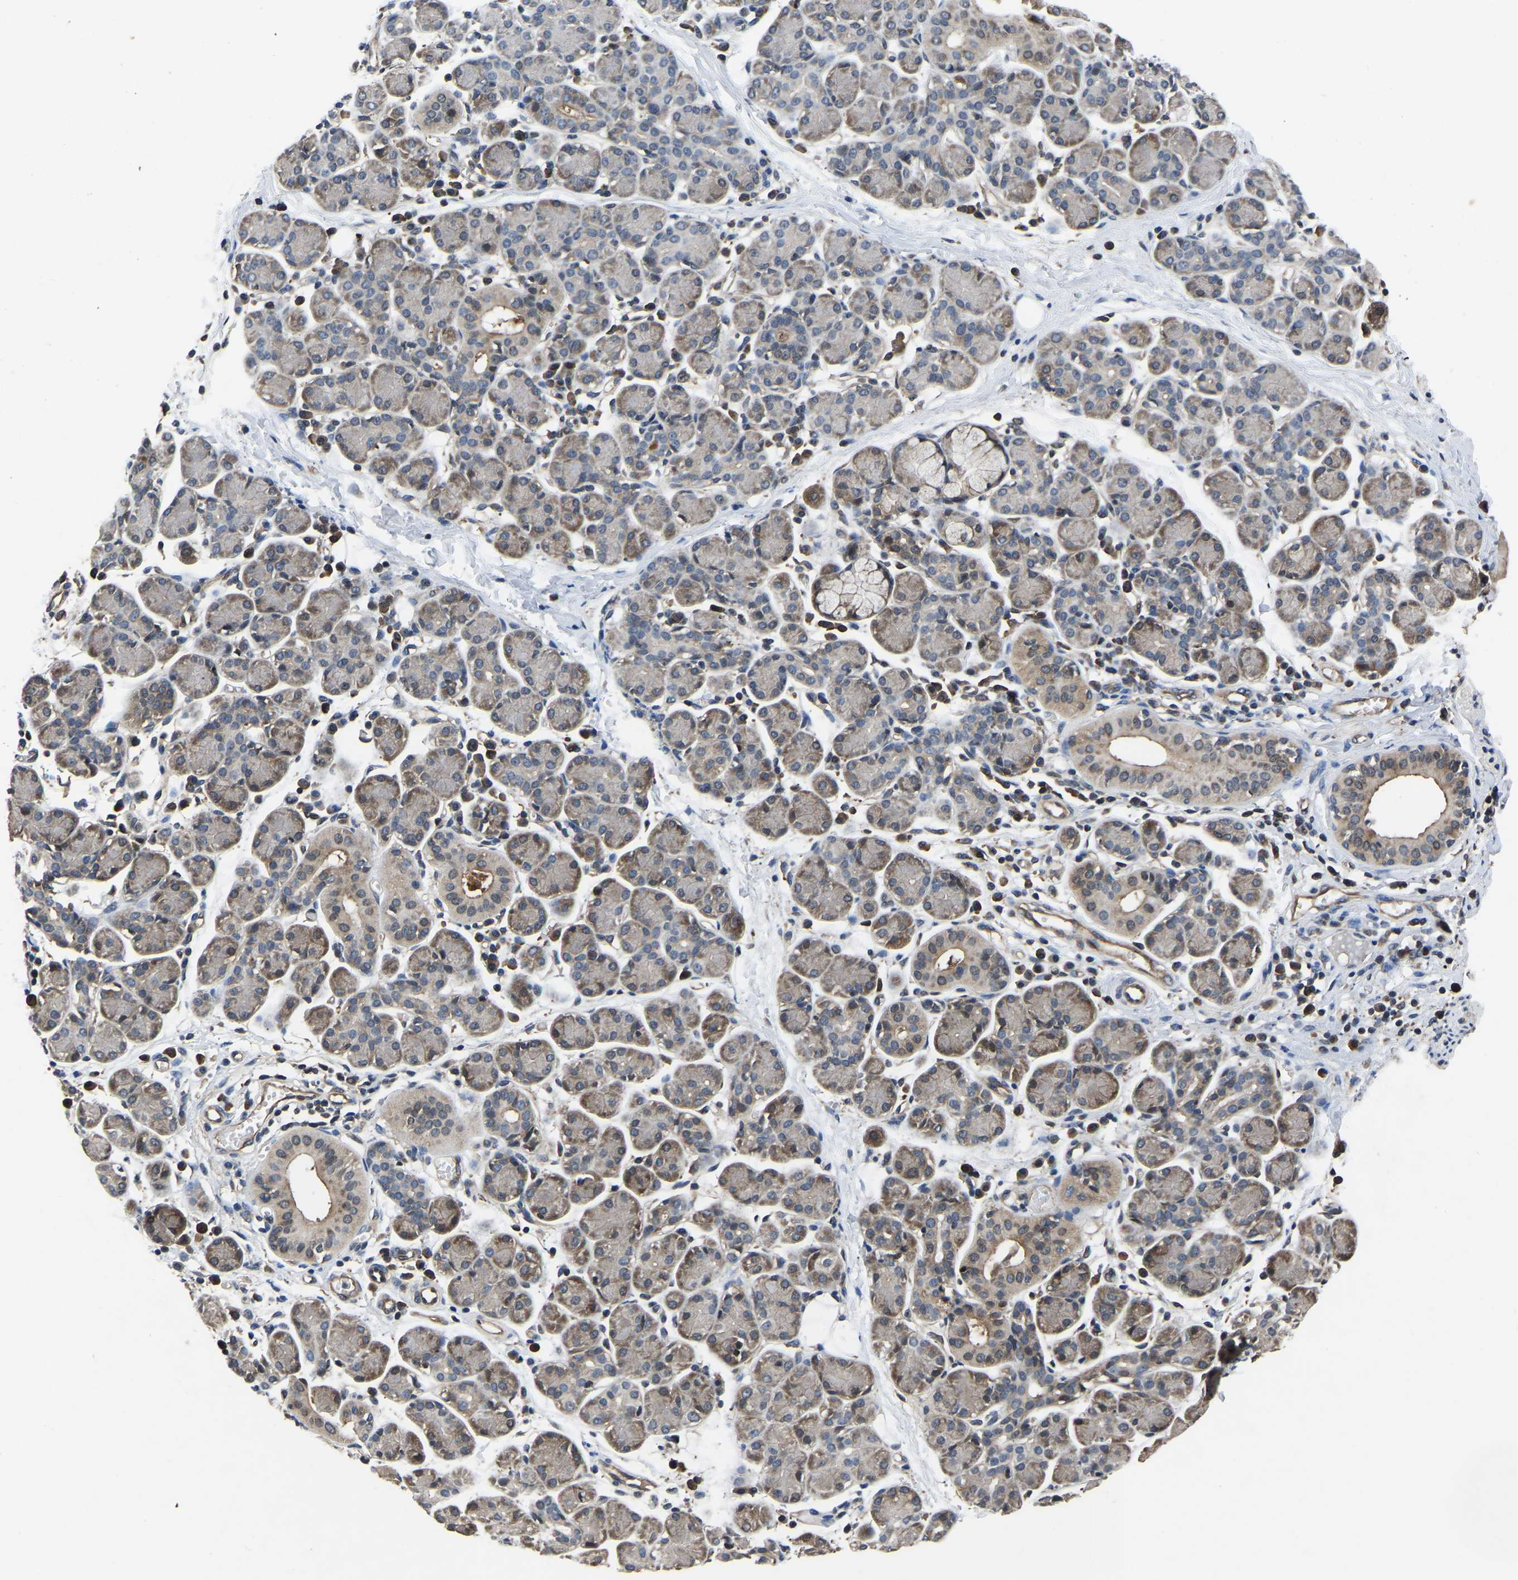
{"staining": {"intensity": "moderate", "quantity": "25%-75%", "location": "cytoplasmic/membranous"}, "tissue": "salivary gland", "cell_type": "Glandular cells", "image_type": "normal", "snomed": [{"axis": "morphology", "description": "Normal tissue, NOS"}, {"axis": "morphology", "description": "Inflammation, NOS"}, {"axis": "topography", "description": "Lymph node"}, {"axis": "topography", "description": "Salivary gland"}], "caption": "This image exhibits immunohistochemistry (IHC) staining of unremarkable salivary gland, with medium moderate cytoplasmic/membranous positivity in approximately 25%-75% of glandular cells.", "gene": "FGD5", "patient": {"sex": "male", "age": 3}}